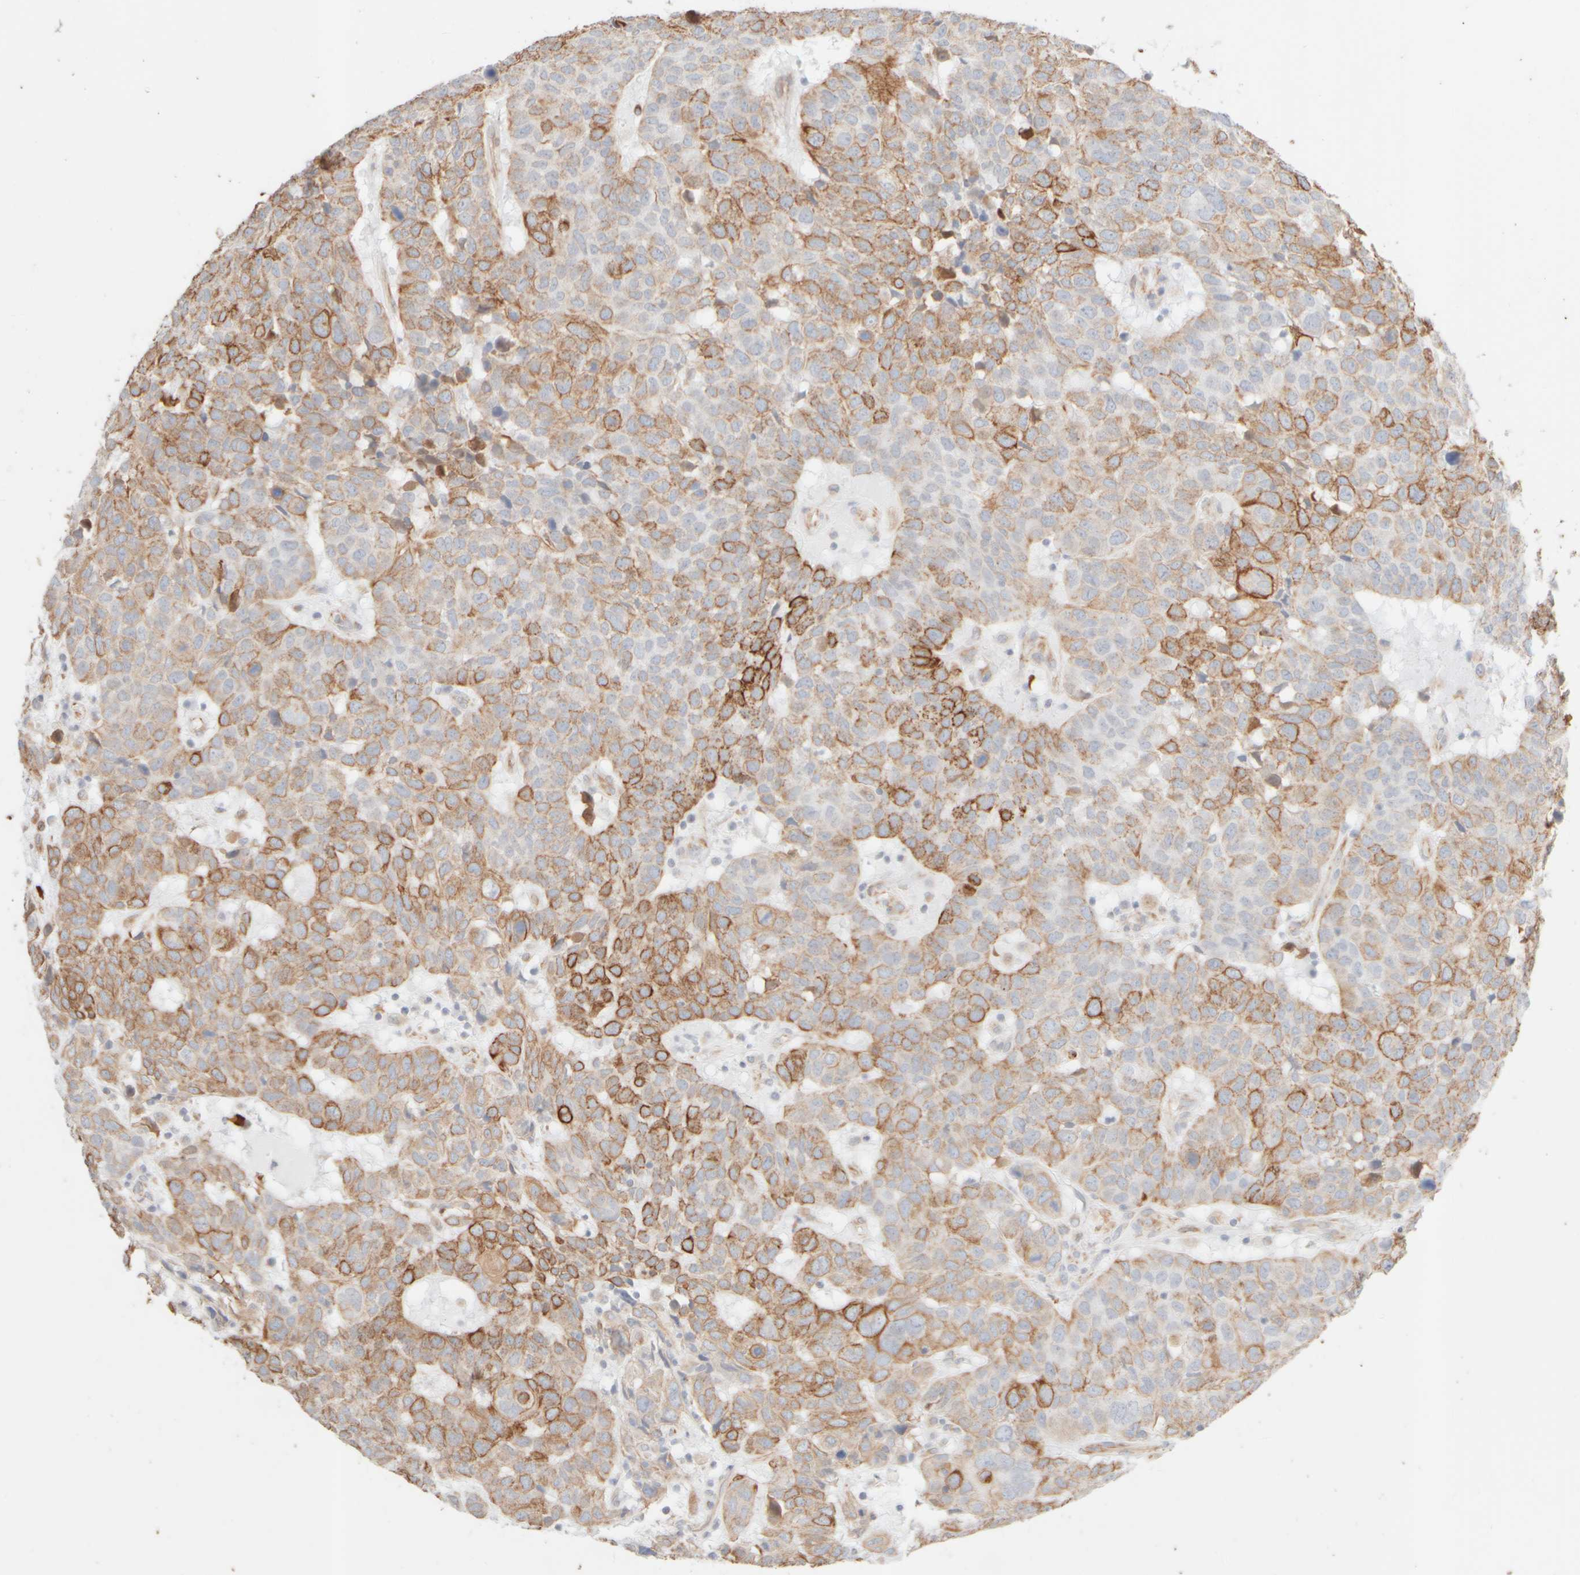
{"staining": {"intensity": "moderate", "quantity": "25%-75%", "location": "cytoplasmic/membranous"}, "tissue": "head and neck cancer", "cell_type": "Tumor cells", "image_type": "cancer", "snomed": [{"axis": "morphology", "description": "Squamous cell carcinoma, NOS"}, {"axis": "topography", "description": "Head-Neck"}], "caption": "Immunohistochemical staining of human head and neck squamous cell carcinoma displays medium levels of moderate cytoplasmic/membranous expression in about 25%-75% of tumor cells.", "gene": "KRT15", "patient": {"sex": "male", "age": 66}}